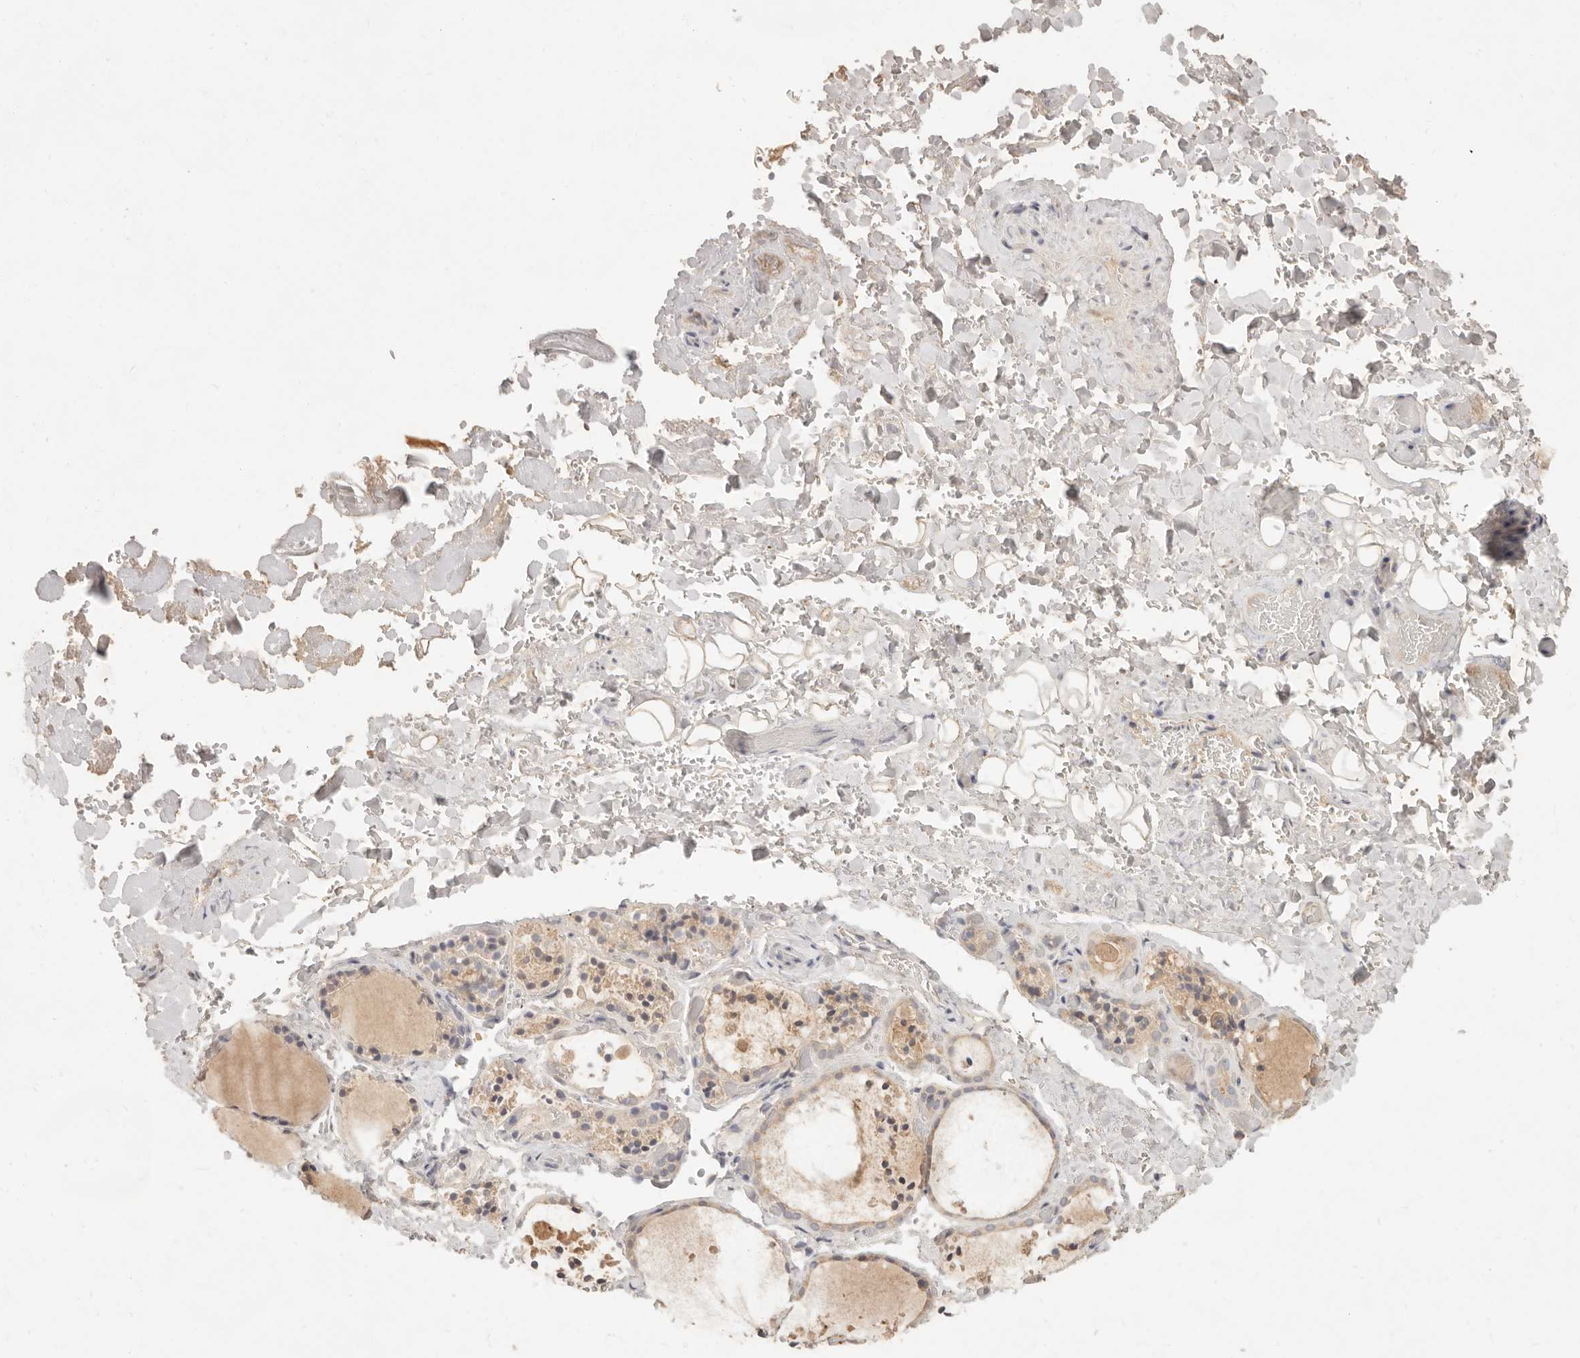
{"staining": {"intensity": "weak", "quantity": "25%-75%", "location": "cytoplasmic/membranous"}, "tissue": "thyroid gland", "cell_type": "Glandular cells", "image_type": "normal", "snomed": [{"axis": "morphology", "description": "Normal tissue, NOS"}, {"axis": "topography", "description": "Thyroid gland"}], "caption": "Benign thyroid gland shows weak cytoplasmic/membranous staining in about 25%-75% of glandular cells.", "gene": "NECAP2", "patient": {"sex": "female", "age": 44}}